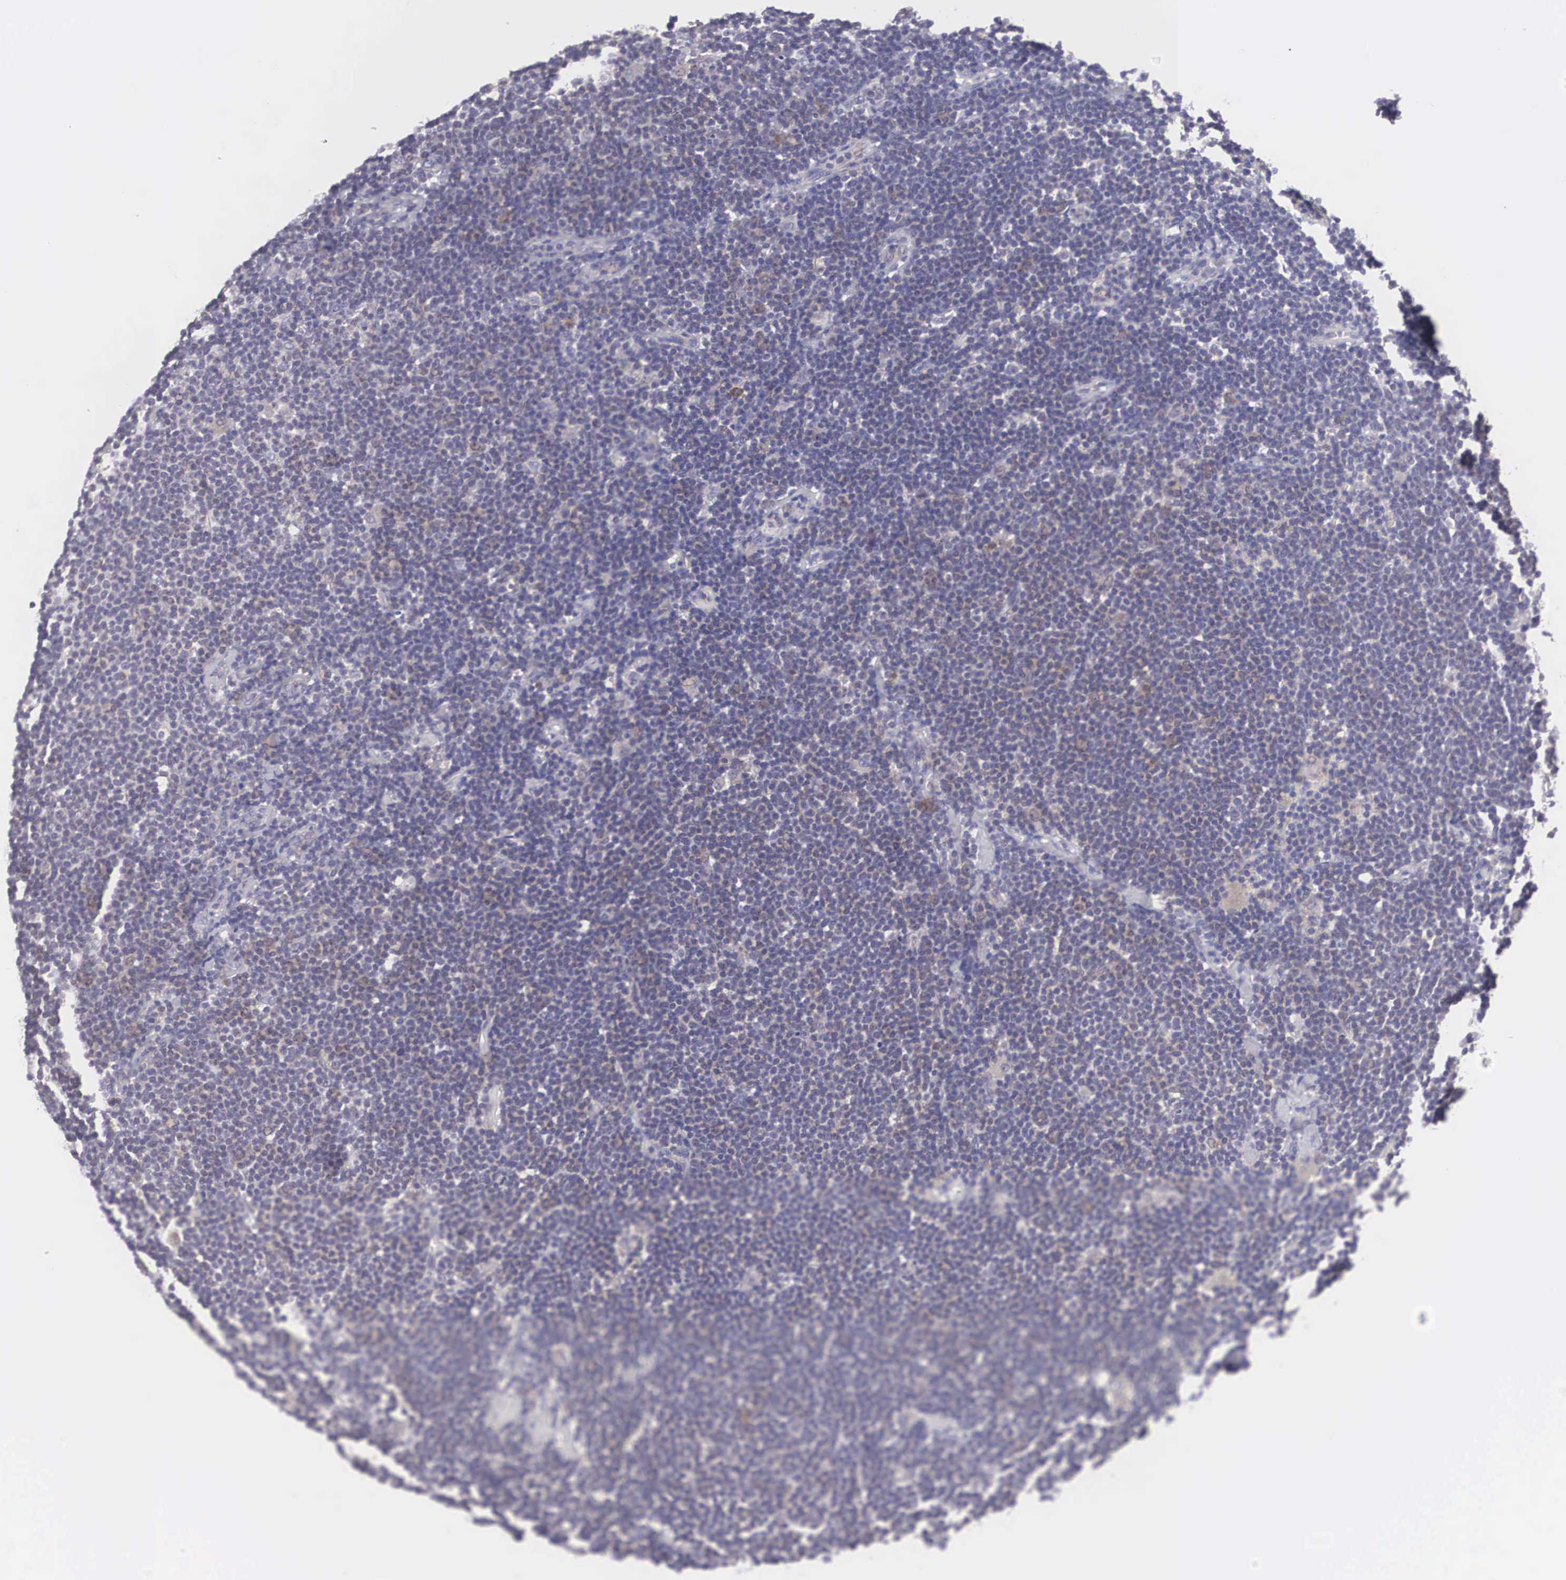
{"staining": {"intensity": "weak", "quantity": "<25%", "location": "cytoplasmic/membranous"}, "tissue": "lymphoma", "cell_type": "Tumor cells", "image_type": "cancer", "snomed": [{"axis": "morphology", "description": "Malignant lymphoma, non-Hodgkin's type, Low grade"}, {"axis": "topography", "description": "Lymph node"}], "caption": "Tumor cells are negative for protein expression in human lymphoma. Brightfield microscopy of immunohistochemistry (IHC) stained with DAB (3,3'-diaminobenzidine) (brown) and hematoxylin (blue), captured at high magnification.", "gene": "TXLNG", "patient": {"sex": "male", "age": 65}}